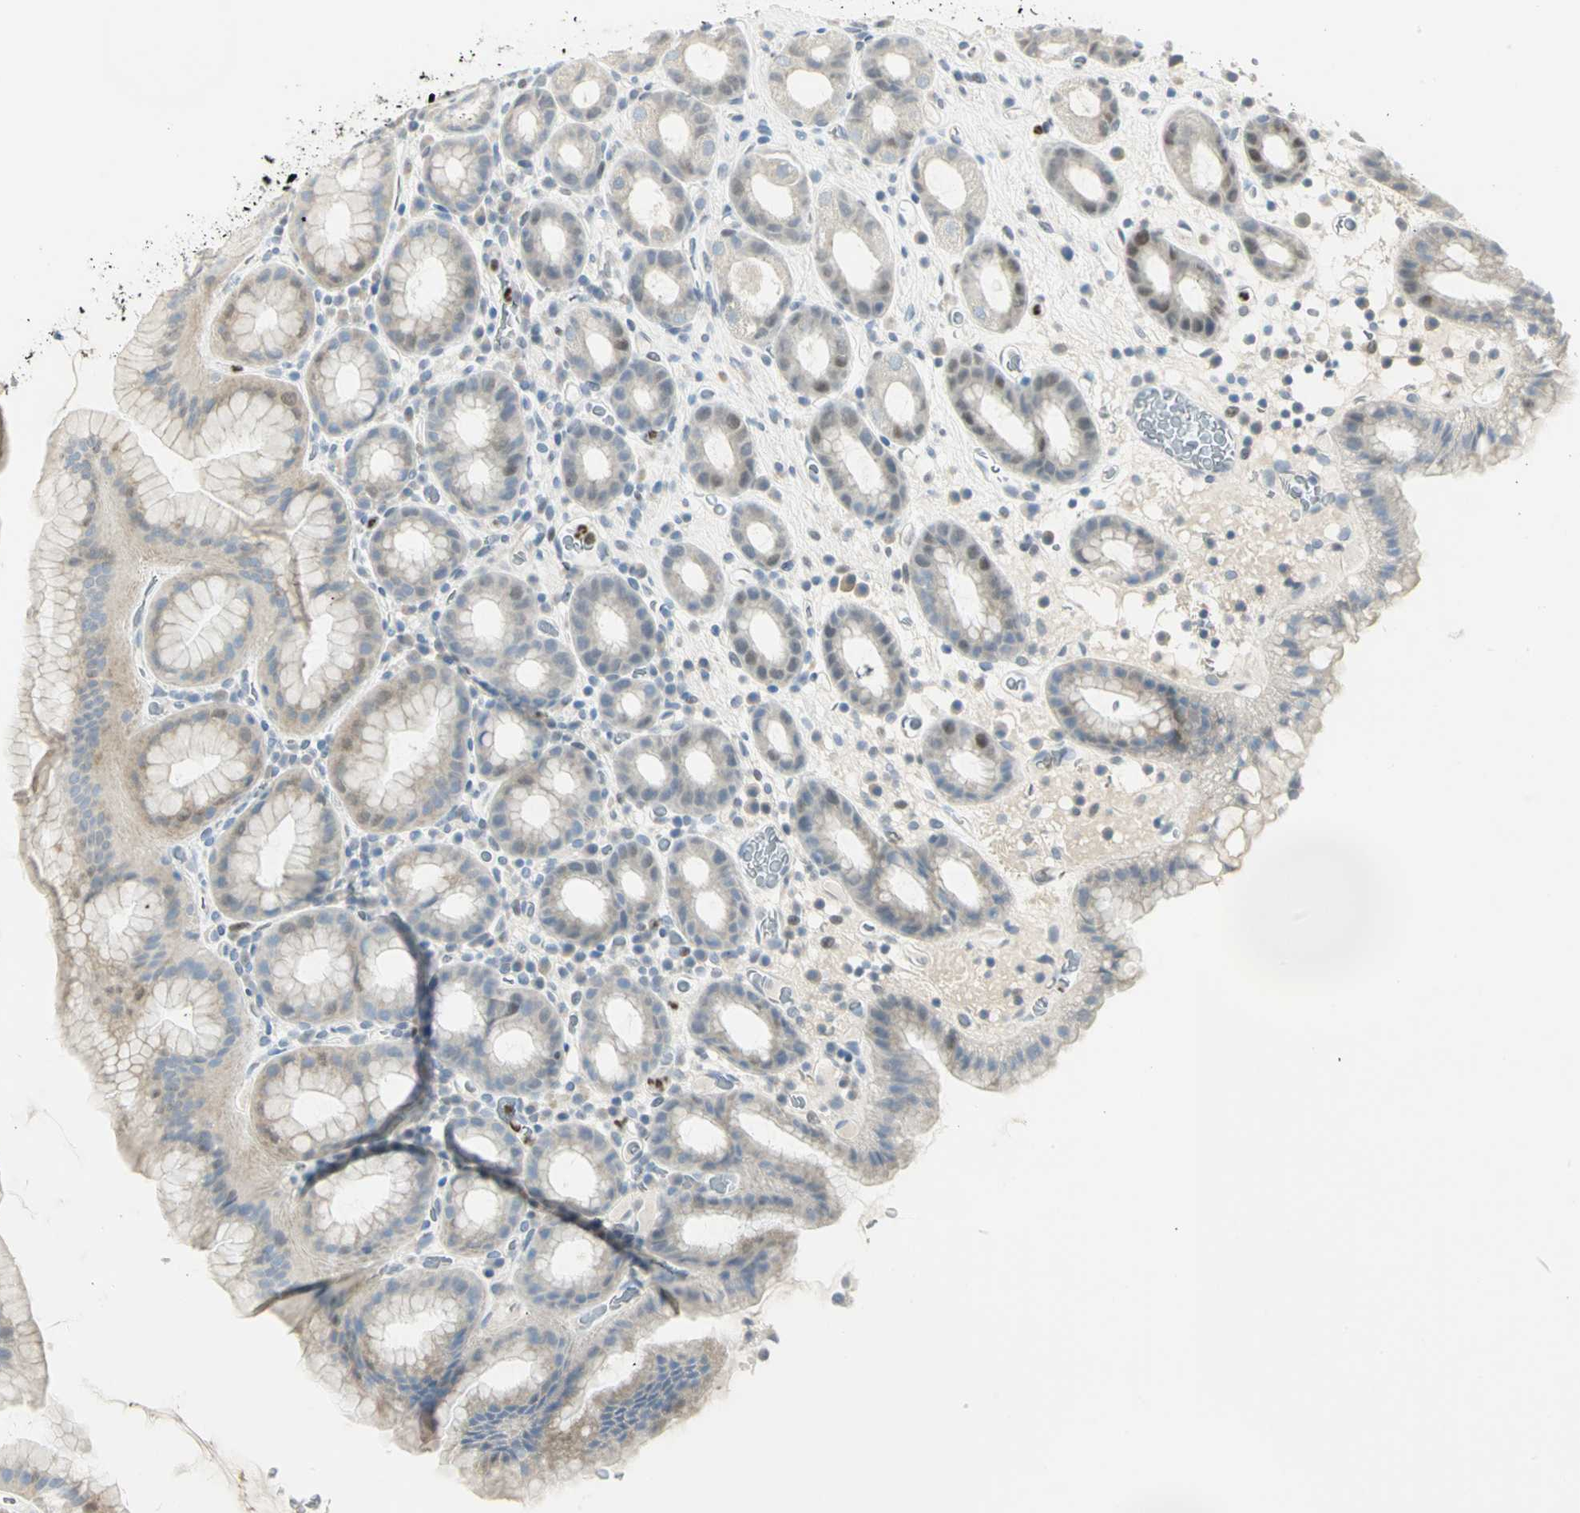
{"staining": {"intensity": "weak", "quantity": "<25%", "location": "cytoplasmic/membranous"}, "tissue": "stomach", "cell_type": "Glandular cells", "image_type": "normal", "snomed": [{"axis": "morphology", "description": "Normal tissue, NOS"}, {"axis": "topography", "description": "Stomach, upper"}], "caption": "High magnification brightfield microscopy of unremarkable stomach stained with DAB (3,3'-diaminobenzidine) (brown) and counterstained with hematoxylin (blue): glandular cells show no significant expression. The staining was performed using DAB to visualize the protein expression in brown, while the nuclei were stained in blue with hematoxylin (Magnification: 20x).", "gene": "BCL6", "patient": {"sex": "male", "age": 68}}